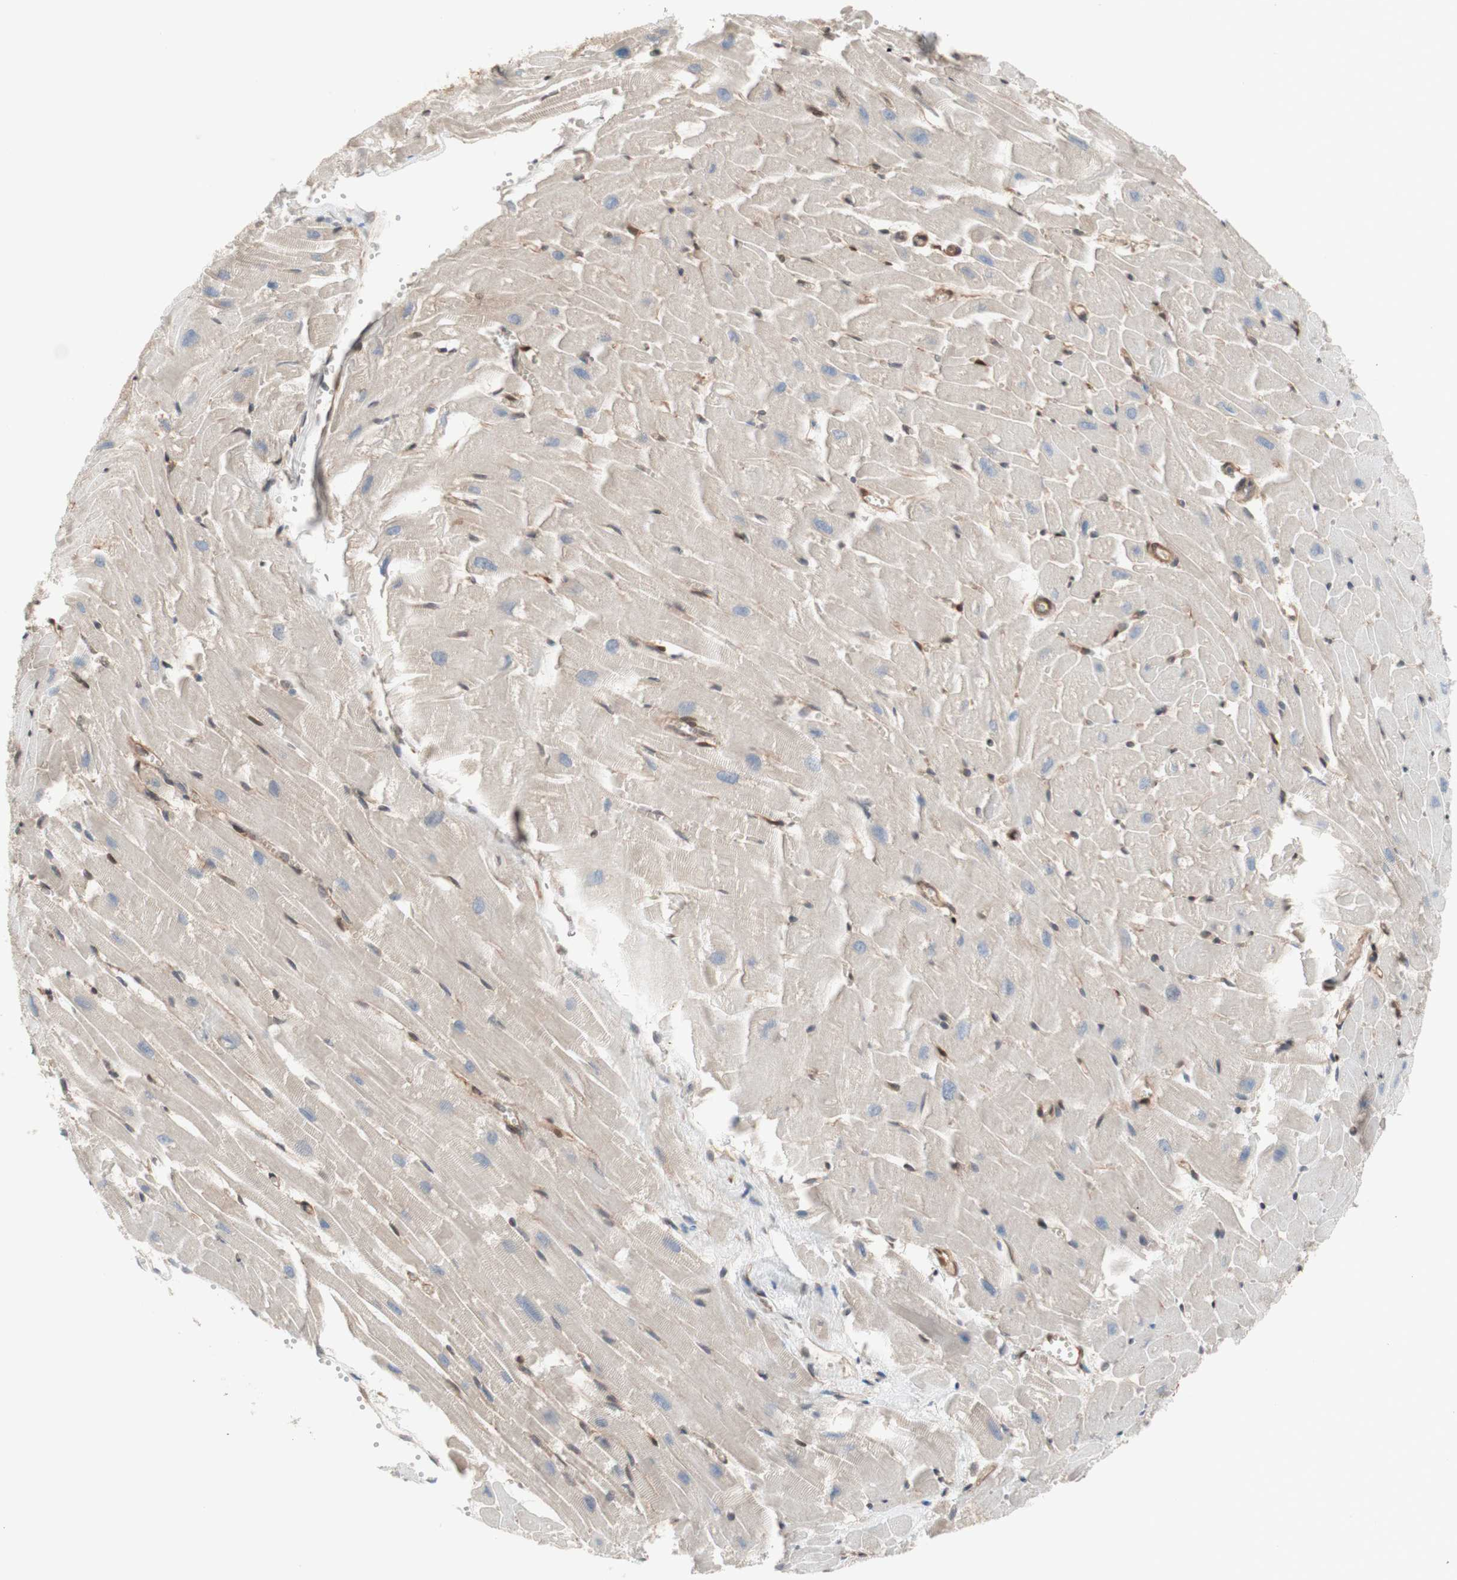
{"staining": {"intensity": "weak", "quantity": ">75%", "location": "cytoplasmic/membranous"}, "tissue": "heart muscle", "cell_type": "Cardiomyocytes", "image_type": "normal", "snomed": [{"axis": "morphology", "description": "Normal tissue, NOS"}, {"axis": "topography", "description": "Heart"}], "caption": "High-magnification brightfield microscopy of unremarkable heart muscle stained with DAB (3,3'-diaminobenzidine) (brown) and counterstained with hematoxylin (blue). cardiomyocytes exhibit weak cytoplasmic/membranous positivity is seen in about>75% of cells. The staining was performed using DAB to visualize the protein expression in brown, while the nuclei were stained in blue with hematoxylin (Magnification: 20x).", "gene": "CNN3", "patient": {"sex": "female", "age": 19}}